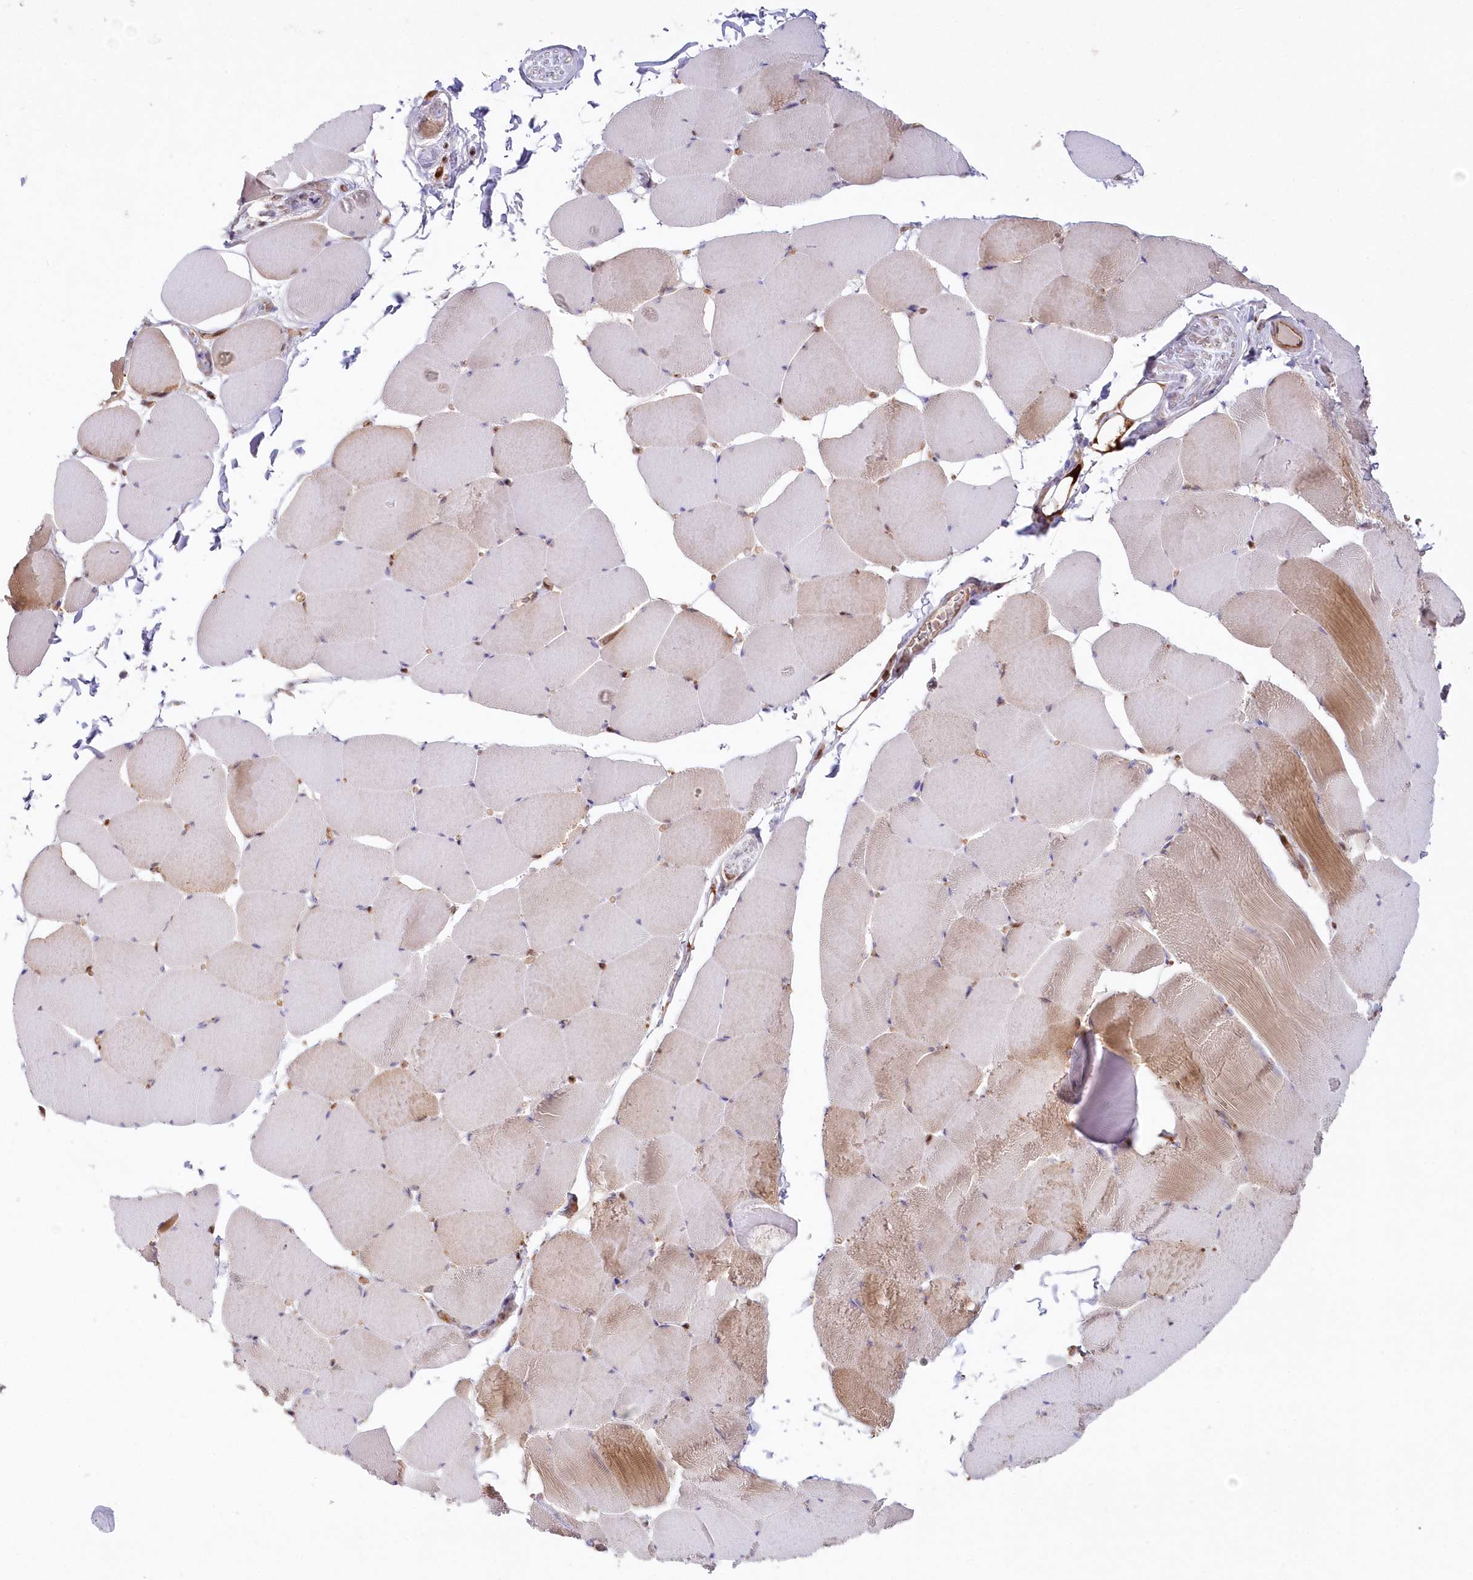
{"staining": {"intensity": "moderate", "quantity": "25%-75%", "location": "cytoplasmic/membranous"}, "tissue": "skeletal muscle", "cell_type": "Myocytes", "image_type": "normal", "snomed": [{"axis": "morphology", "description": "Normal tissue, NOS"}, {"axis": "topography", "description": "Skeletal muscle"}], "caption": "This photomicrograph exhibits immunohistochemistry staining of benign human skeletal muscle, with medium moderate cytoplasmic/membranous expression in approximately 25%-75% of myocytes.", "gene": "GBE1", "patient": {"sex": "male", "age": 62}}